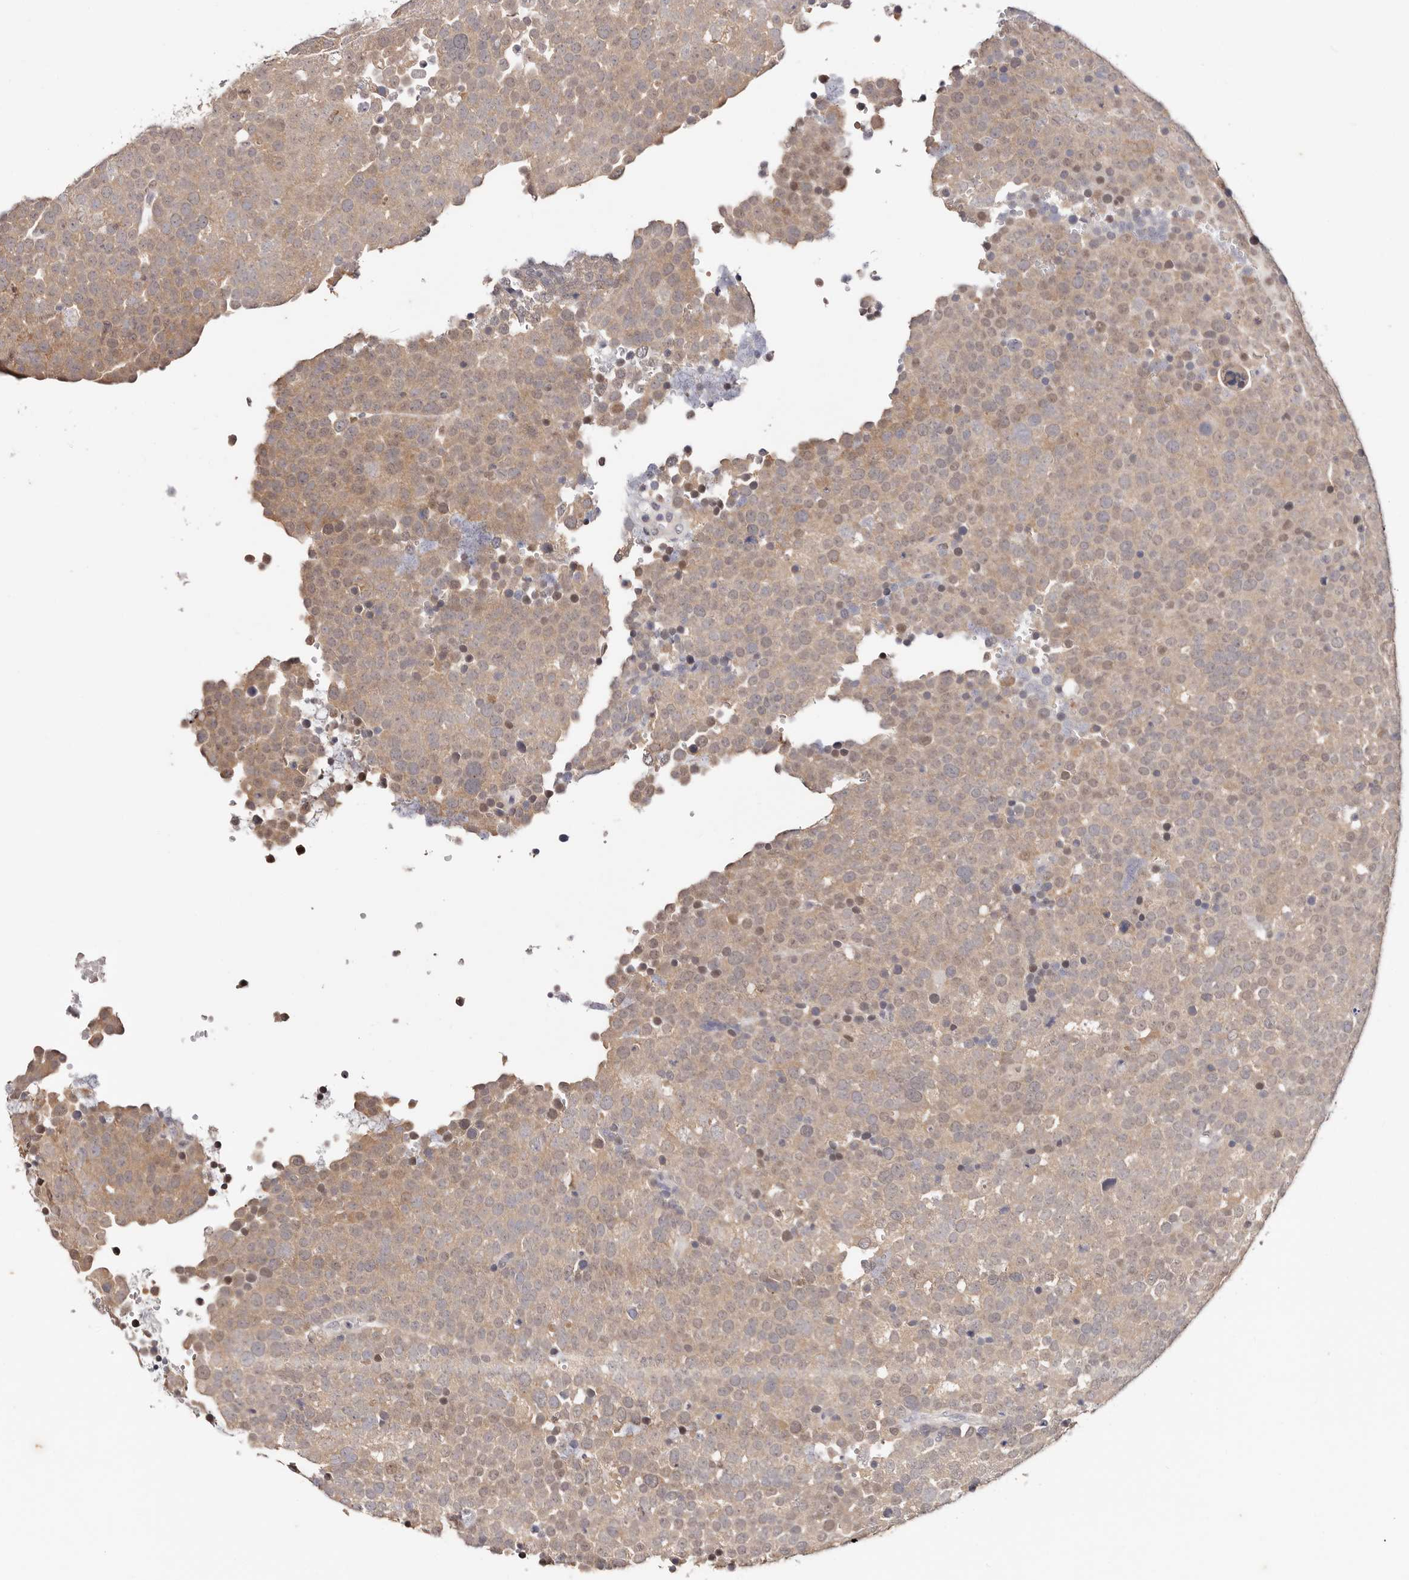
{"staining": {"intensity": "weak", "quantity": ">75%", "location": "cytoplasmic/membranous"}, "tissue": "testis cancer", "cell_type": "Tumor cells", "image_type": "cancer", "snomed": [{"axis": "morphology", "description": "Seminoma, NOS"}, {"axis": "topography", "description": "Testis"}], "caption": "Human testis seminoma stained for a protein (brown) reveals weak cytoplasmic/membranous positive expression in approximately >75% of tumor cells.", "gene": "TYW3", "patient": {"sex": "male", "age": 71}}